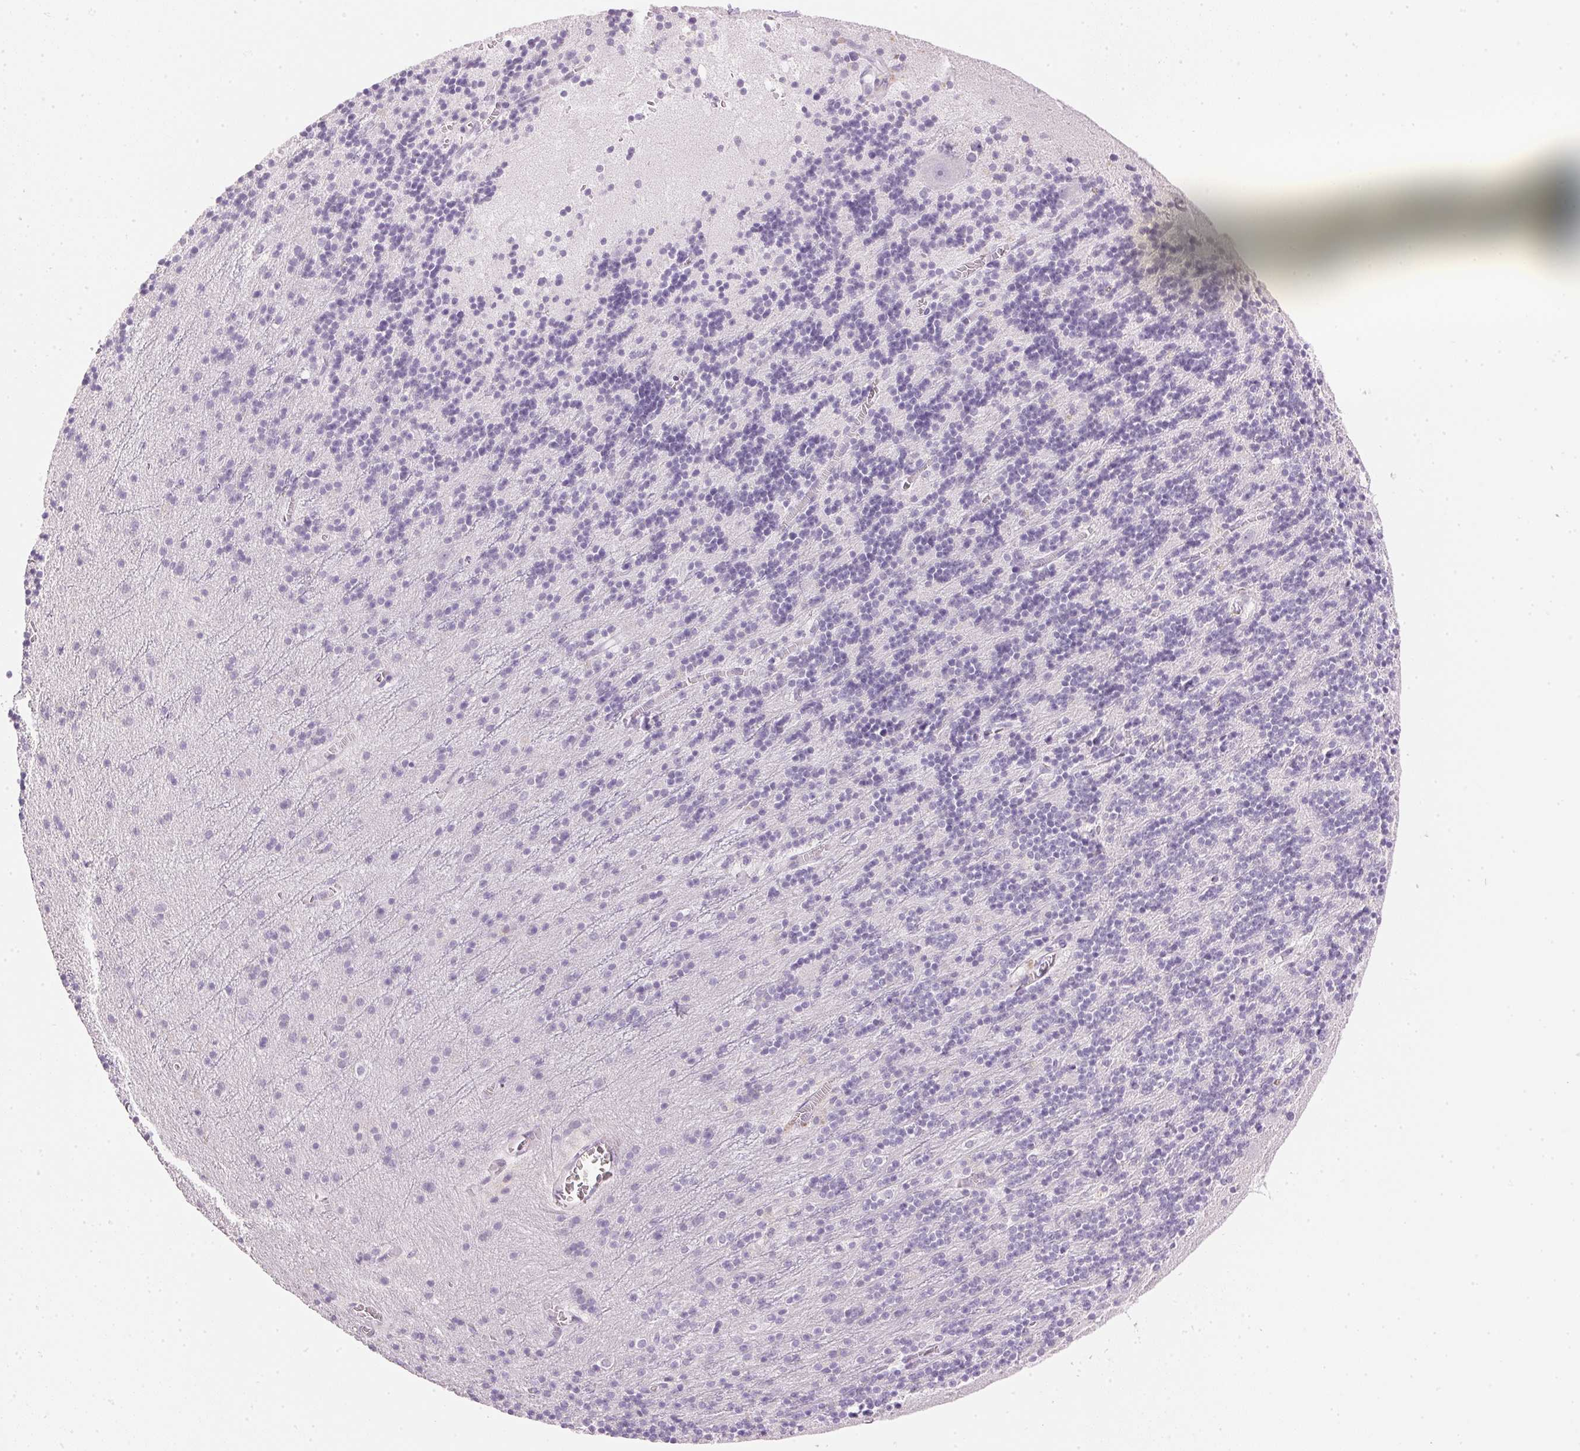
{"staining": {"intensity": "negative", "quantity": "none", "location": "none"}, "tissue": "cerebellum", "cell_type": "Cells in granular layer", "image_type": "normal", "snomed": [{"axis": "morphology", "description": "Normal tissue, NOS"}, {"axis": "topography", "description": "Cerebellum"}], "caption": "A micrograph of cerebellum stained for a protein shows no brown staining in cells in granular layer. Brightfield microscopy of IHC stained with DAB (brown) and hematoxylin (blue), captured at high magnification.", "gene": "IGFBP1", "patient": {"sex": "male", "age": 70}}